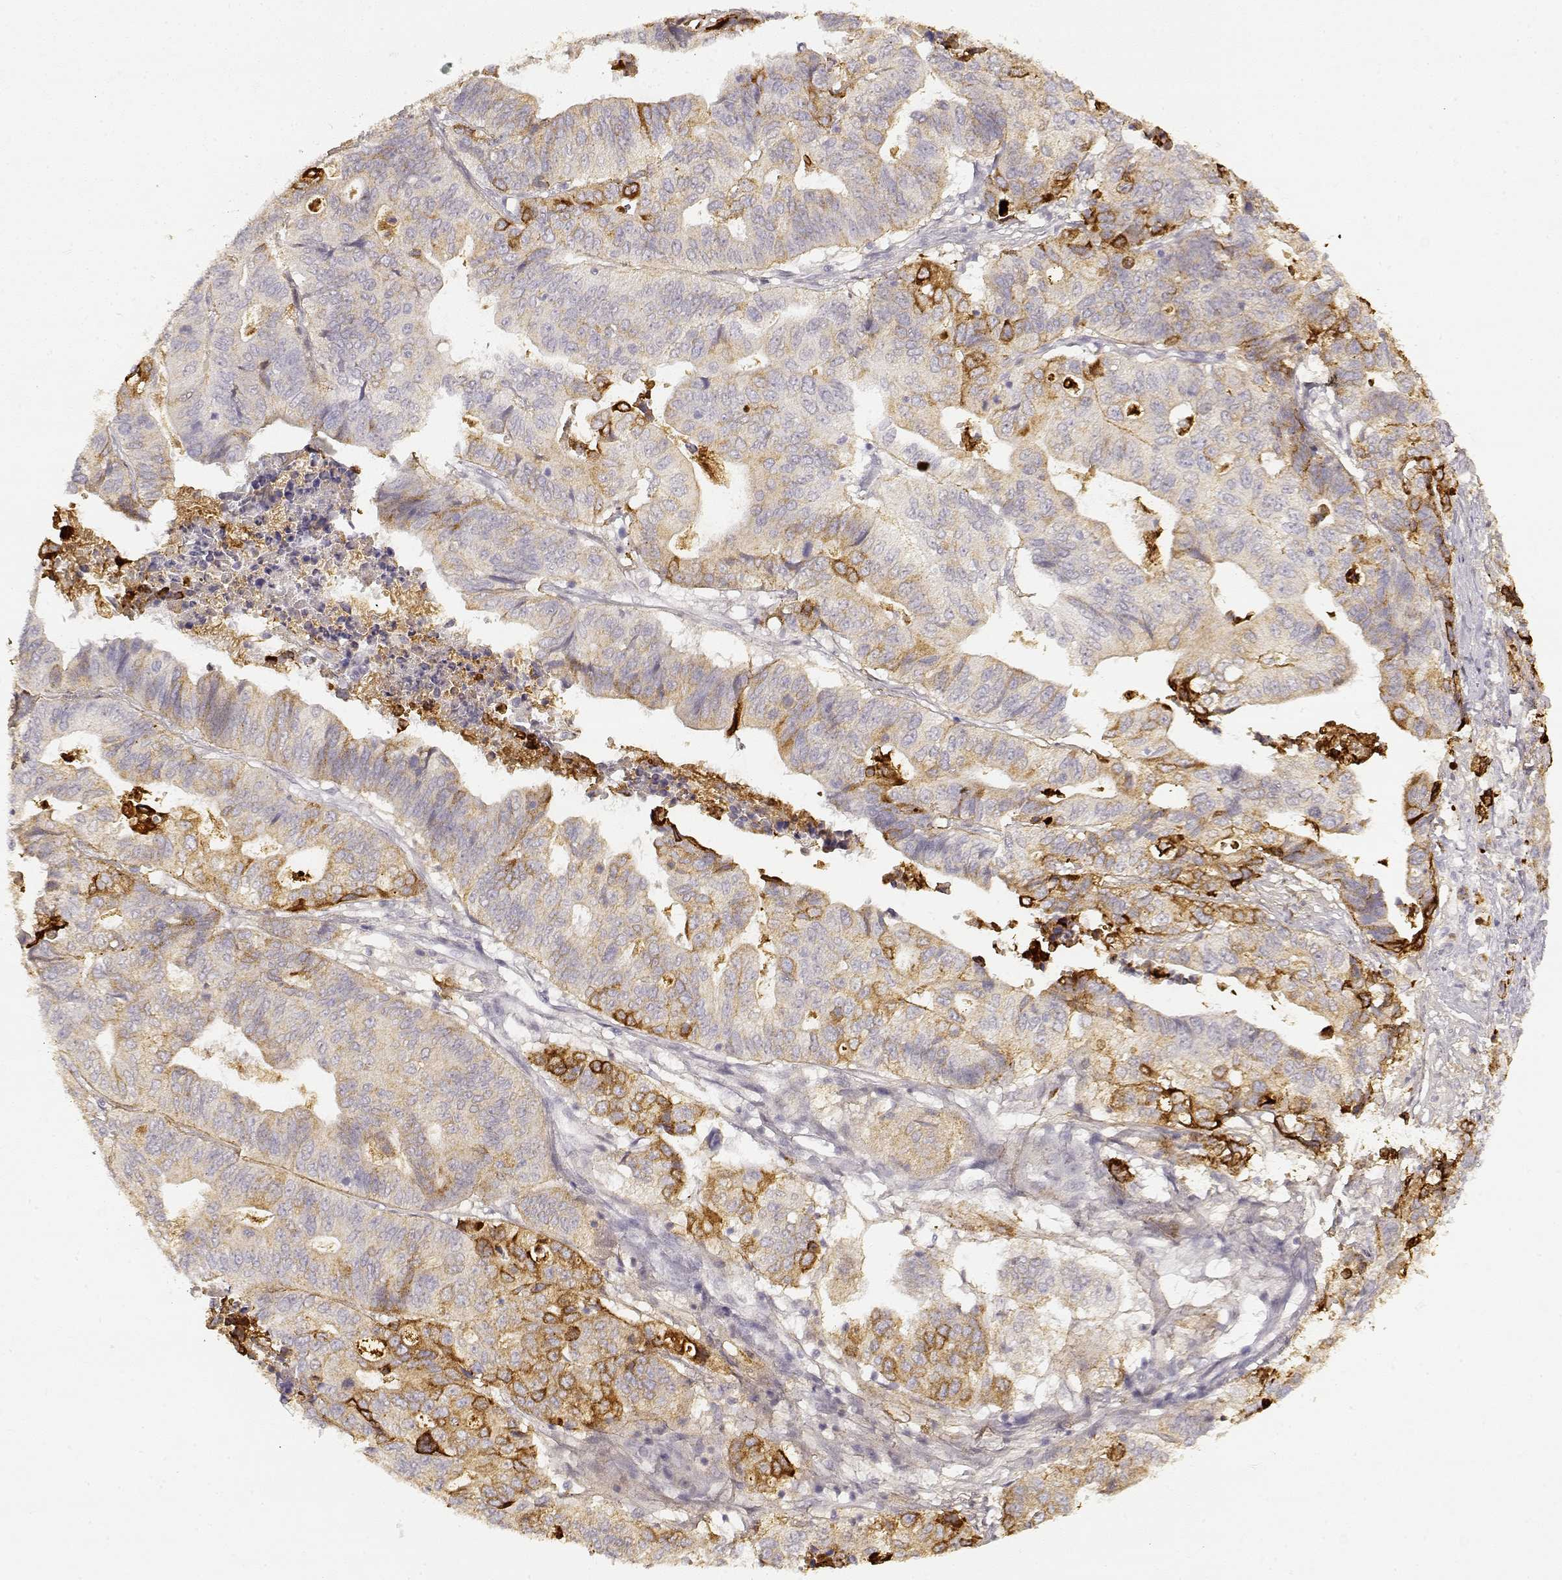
{"staining": {"intensity": "moderate", "quantity": "<25%", "location": "cytoplasmic/membranous"}, "tissue": "stomach cancer", "cell_type": "Tumor cells", "image_type": "cancer", "snomed": [{"axis": "morphology", "description": "Adenocarcinoma, NOS"}, {"axis": "topography", "description": "Stomach, upper"}], "caption": "Tumor cells exhibit moderate cytoplasmic/membranous staining in about <25% of cells in stomach cancer (adenocarcinoma).", "gene": "LAMC2", "patient": {"sex": "female", "age": 67}}